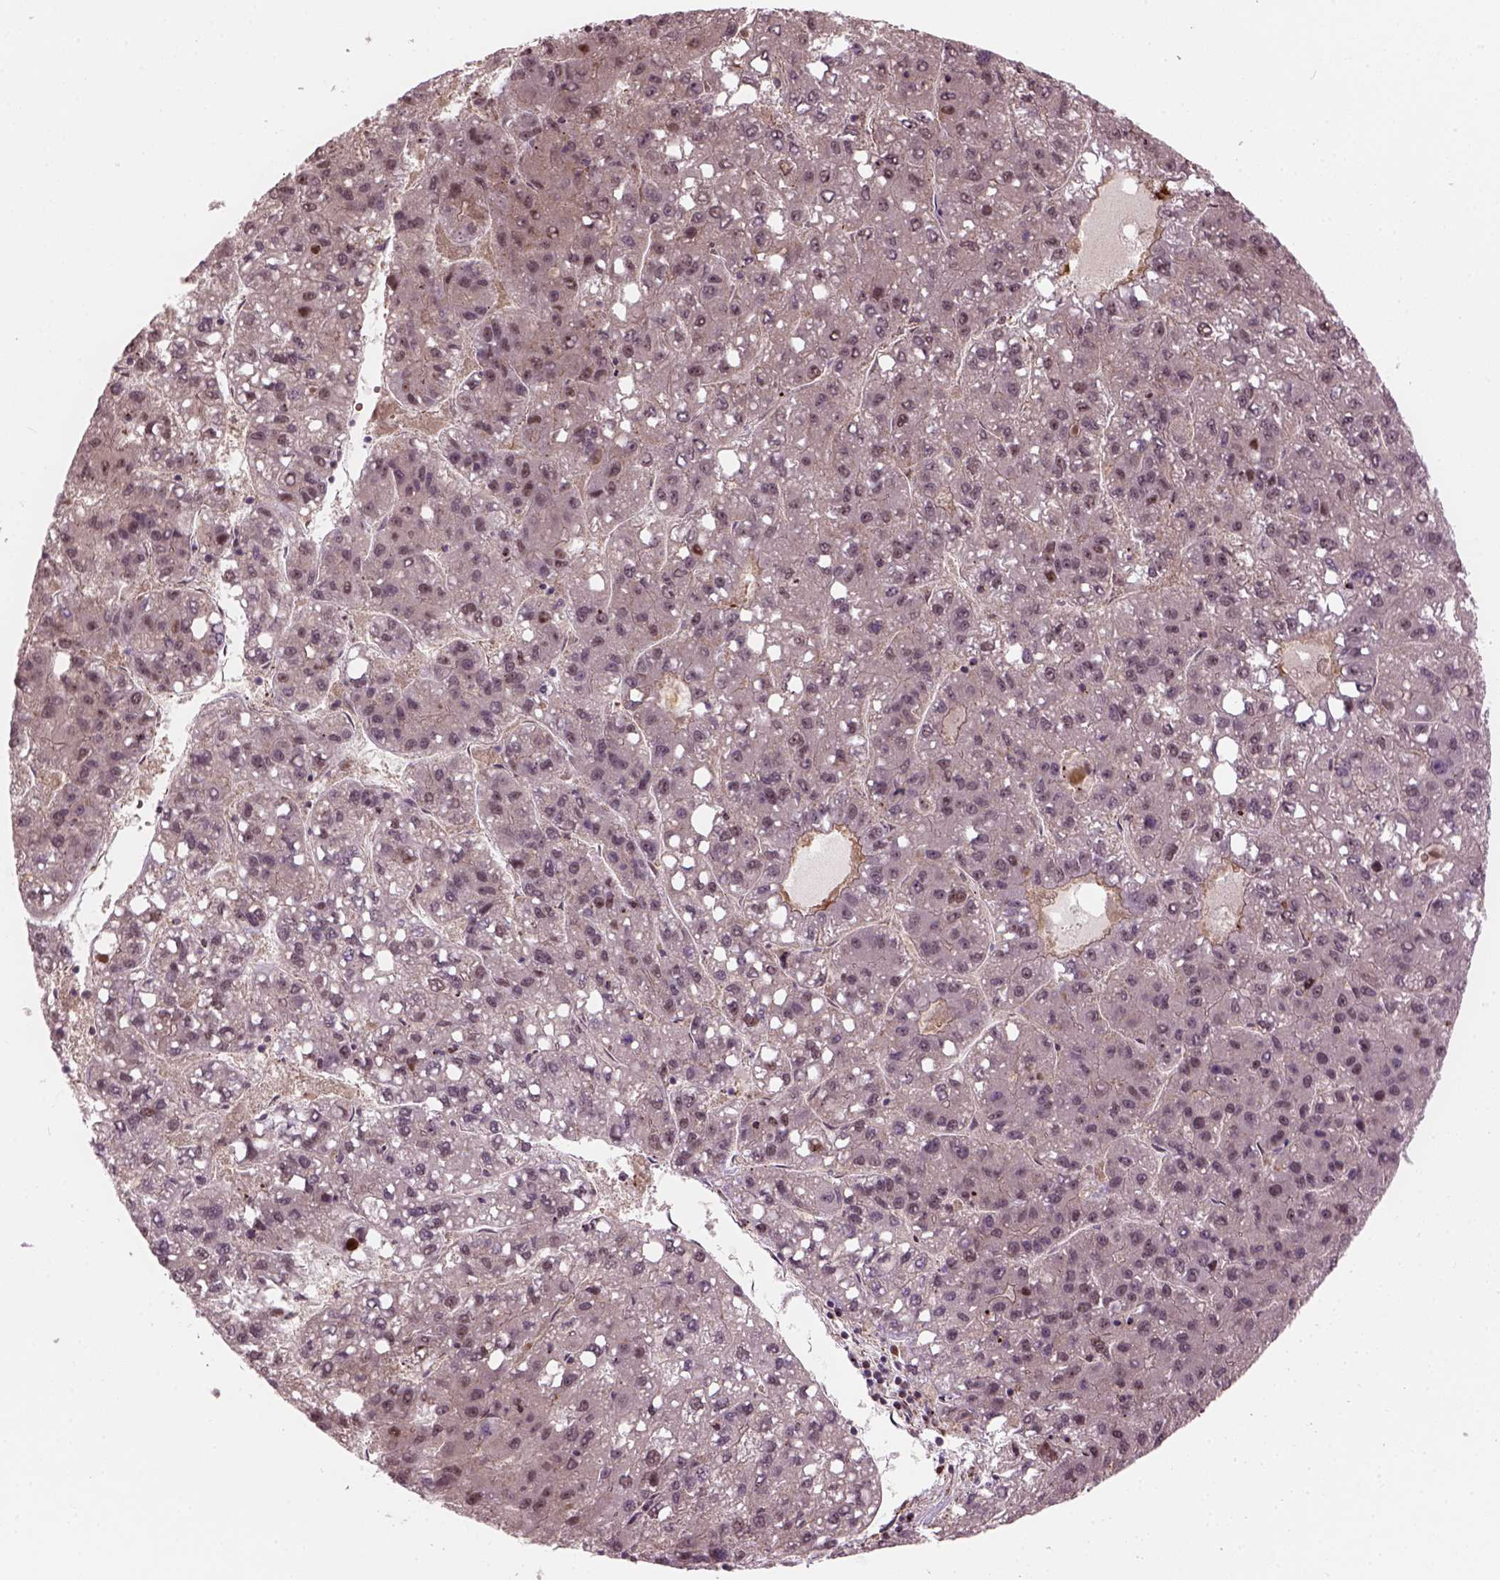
{"staining": {"intensity": "weak", "quantity": ">75%", "location": "cytoplasmic/membranous,nuclear"}, "tissue": "liver cancer", "cell_type": "Tumor cells", "image_type": "cancer", "snomed": [{"axis": "morphology", "description": "Carcinoma, Hepatocellular, NOS"}, {"axis": "topography", "description": "Liver"}], "caption": "The immunohistochemical stain labels weak cytoplasmic/membranous and nuclear positivity in tumor cells of liver cancer tissue. The staining was performed using DAB (3,3'-diaminobenzidine) to visualize the protein expression in brown, while the nuclei were stained in blue with hematoxylin (Magnification: 20x).", "gene": "PSMD11", "patient": {"sex": "female", "age": 82}}